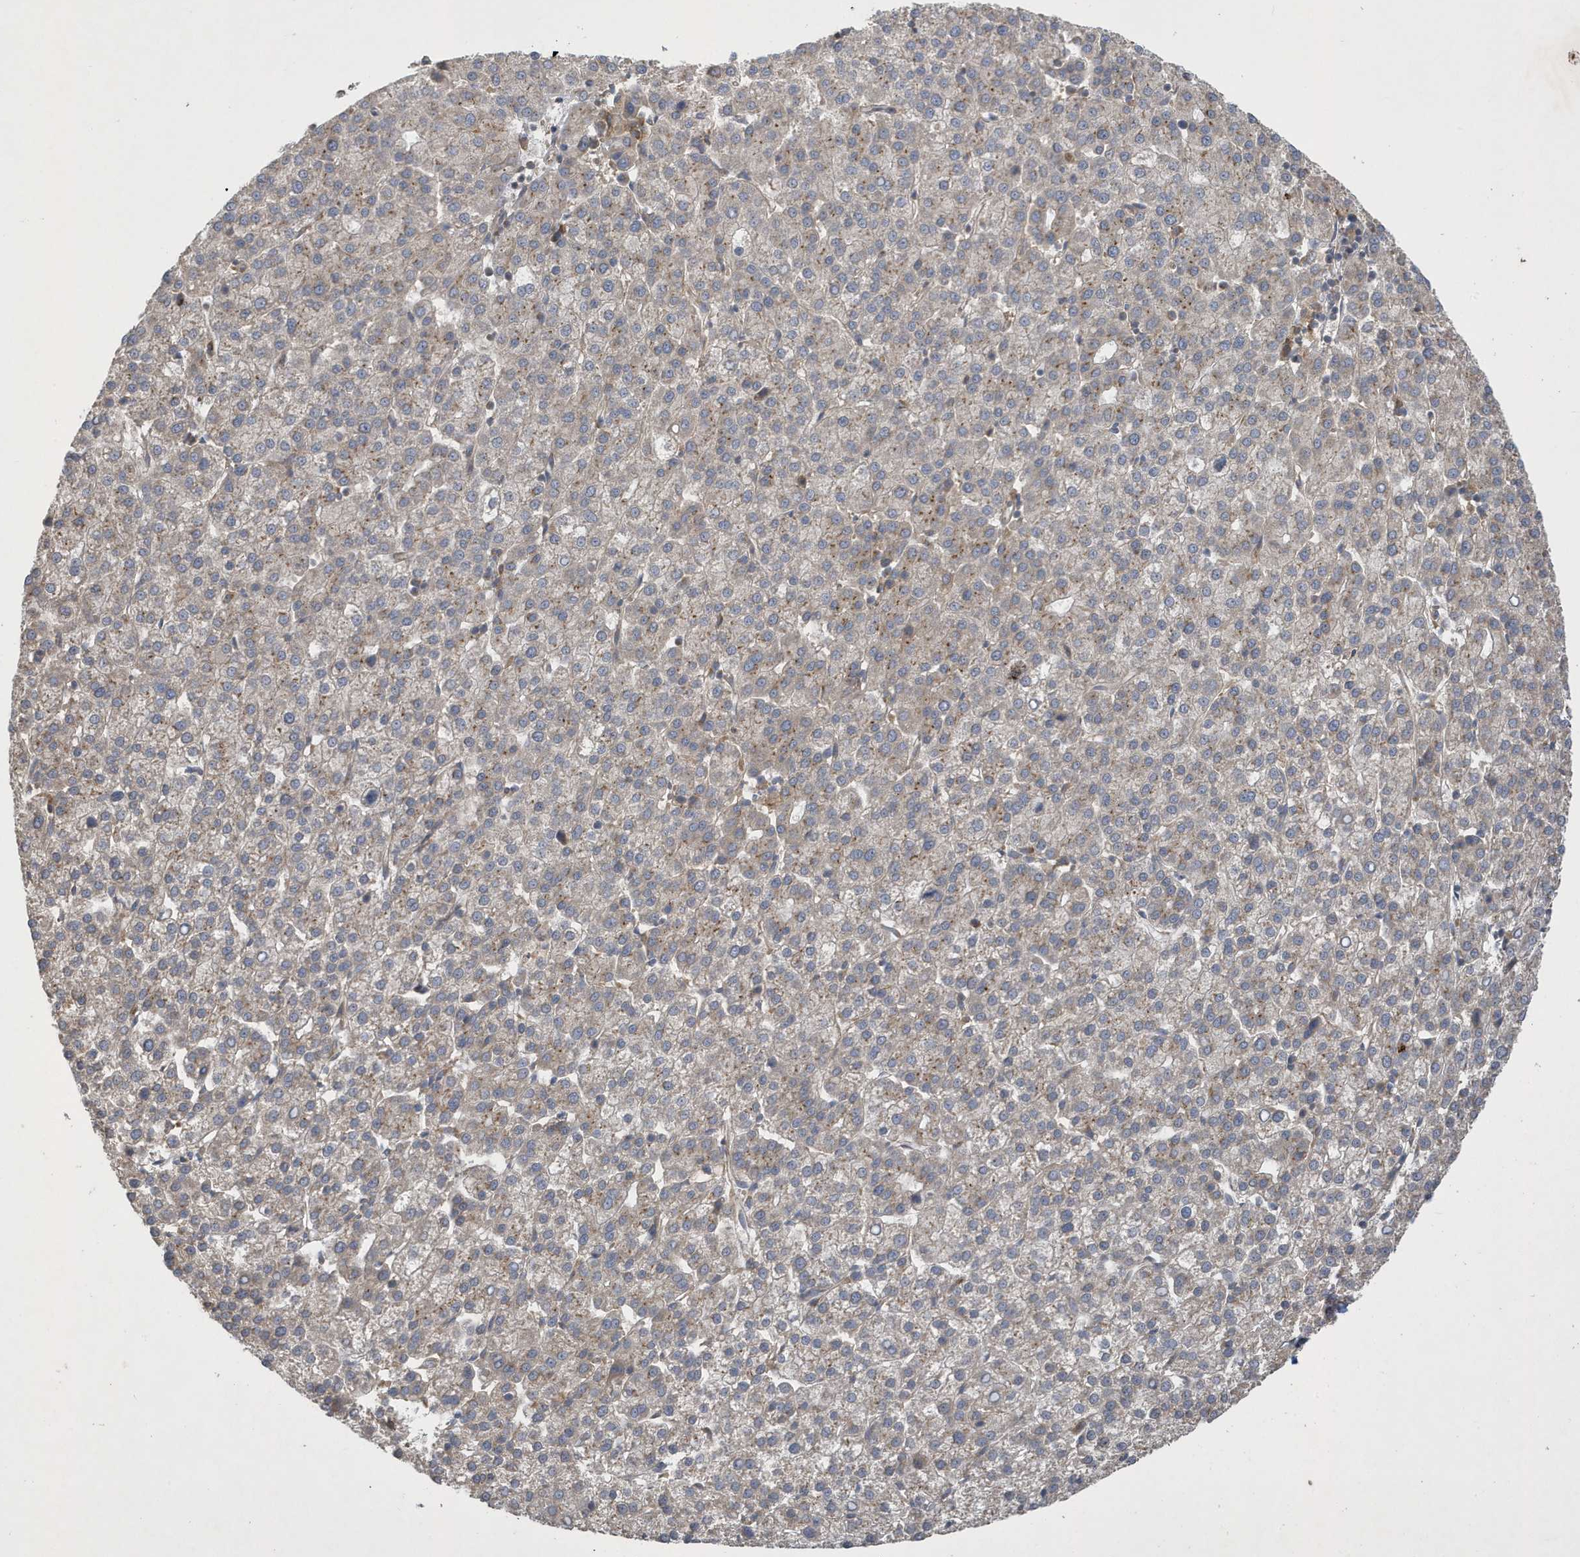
{"staining": {"intensity": "weak", "quantity": "<25%", "location": "cytoplasmic/membranous"}, "tissue": "liver cancer", "cell_type": "Tumor cells", "image_type": "cancer", "snomed": [{"axis": "morphology", "description": "Carcinoma, Hepatocellular, NOS"}, {"axis": "topography", "description": "Liver"}], "caption": "Tumor cells are negative for protein expression in human hepatocellular carcinoma (liver). (IHC, brightfield microscopy, high magnification).", "gene": "STX10", "patient": {"sex": "female", "age": 58}}